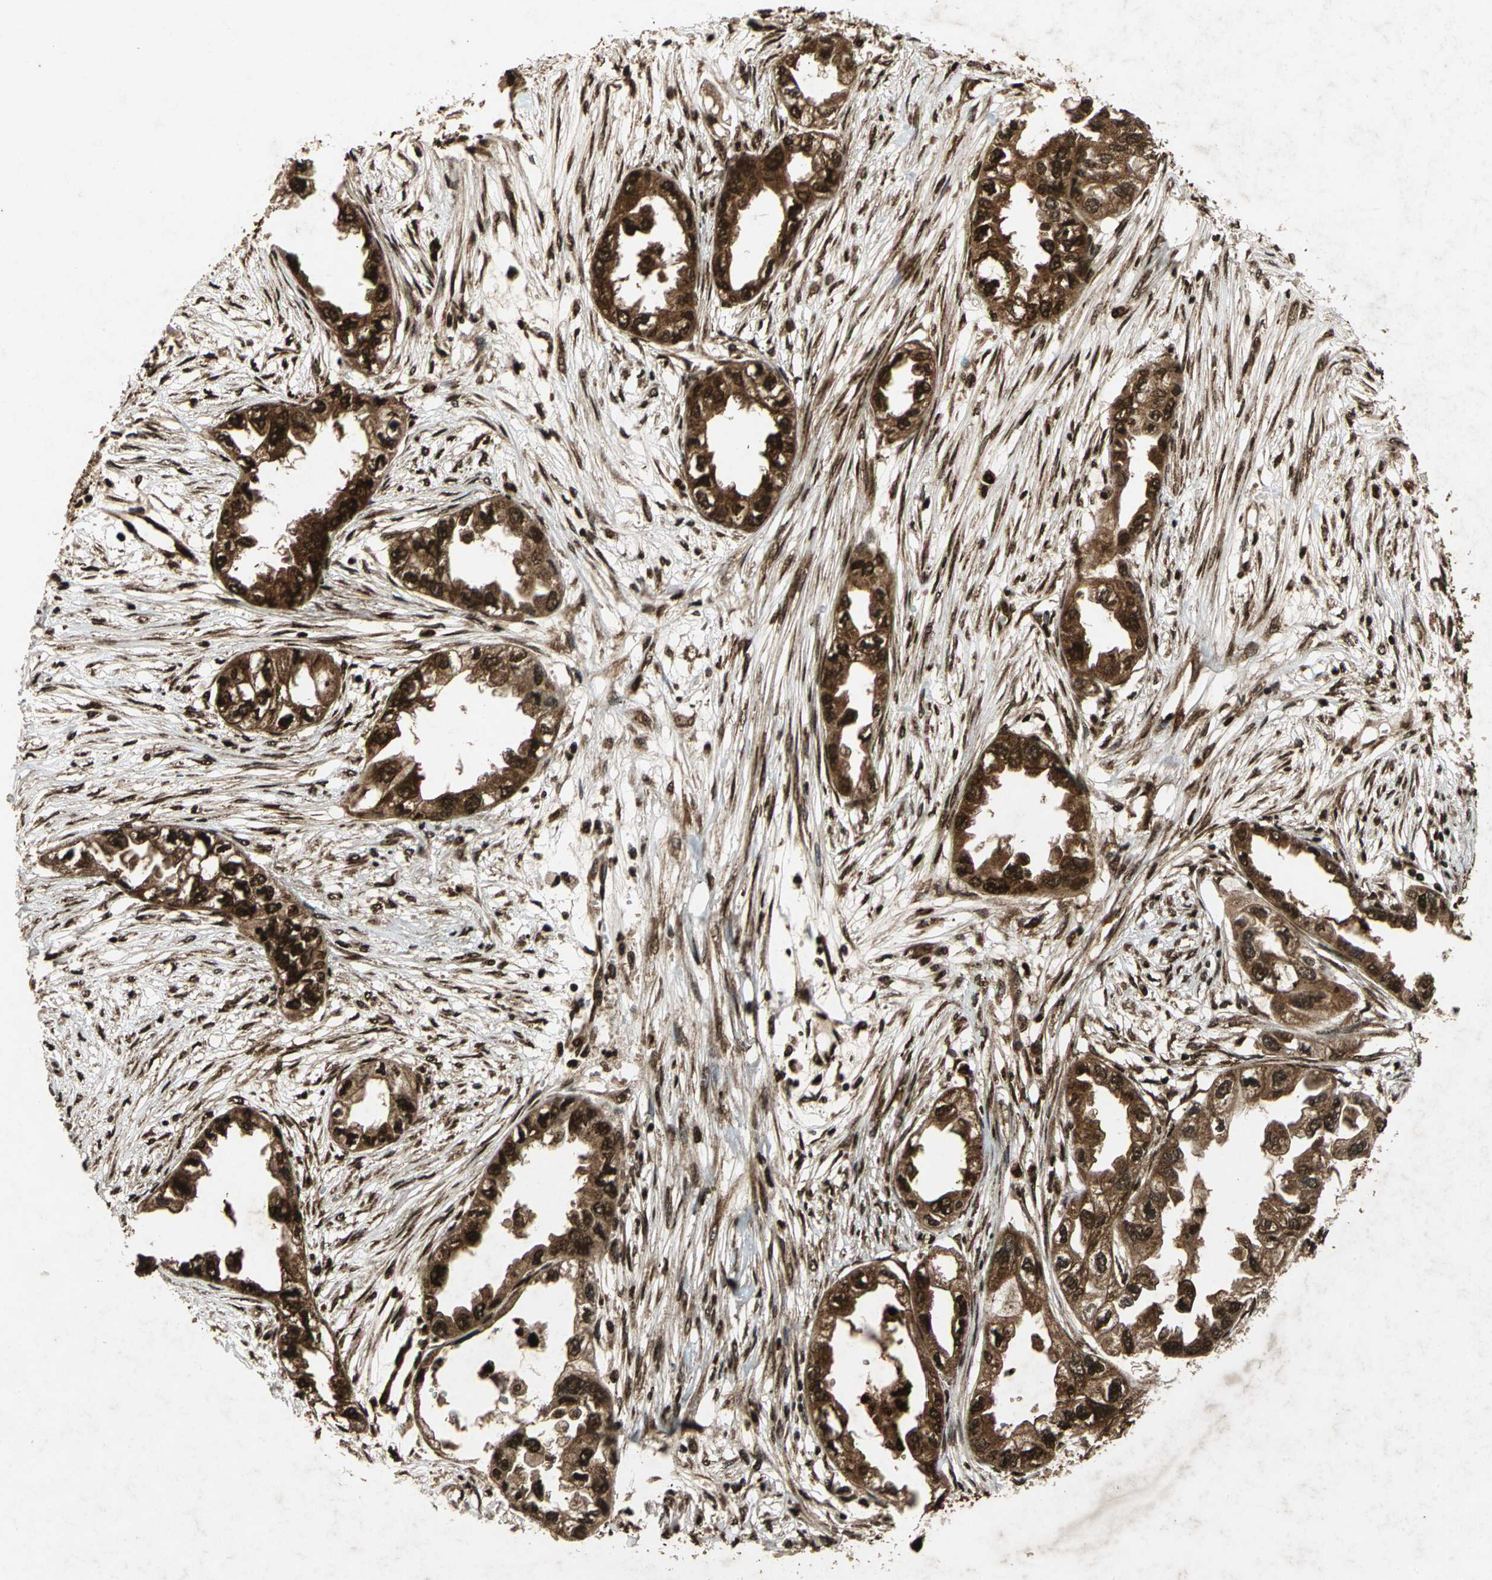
{"staining": {"intensity": "strong", "quantity": ">75%", "location": "cytoplasmic/membranous,nuclear"}, "tissue": "endometrial cancer", "cell_type": "Tumor cells", "image_type": "cancer", "snomed": [{"axis": "morphology", "description": "Adenocarcinoma, NOS"}, {"axis": "topography", "description": "Endometrium"}], "caption": "A high amount of strong cytoplasmic/membranous and nuclear expression is appreciated in about >75% of tumor cells in endometrial adenocarcinoma tissue.", "gene": "ANP32A", "patient": {"sex": "female", "age": 67}}